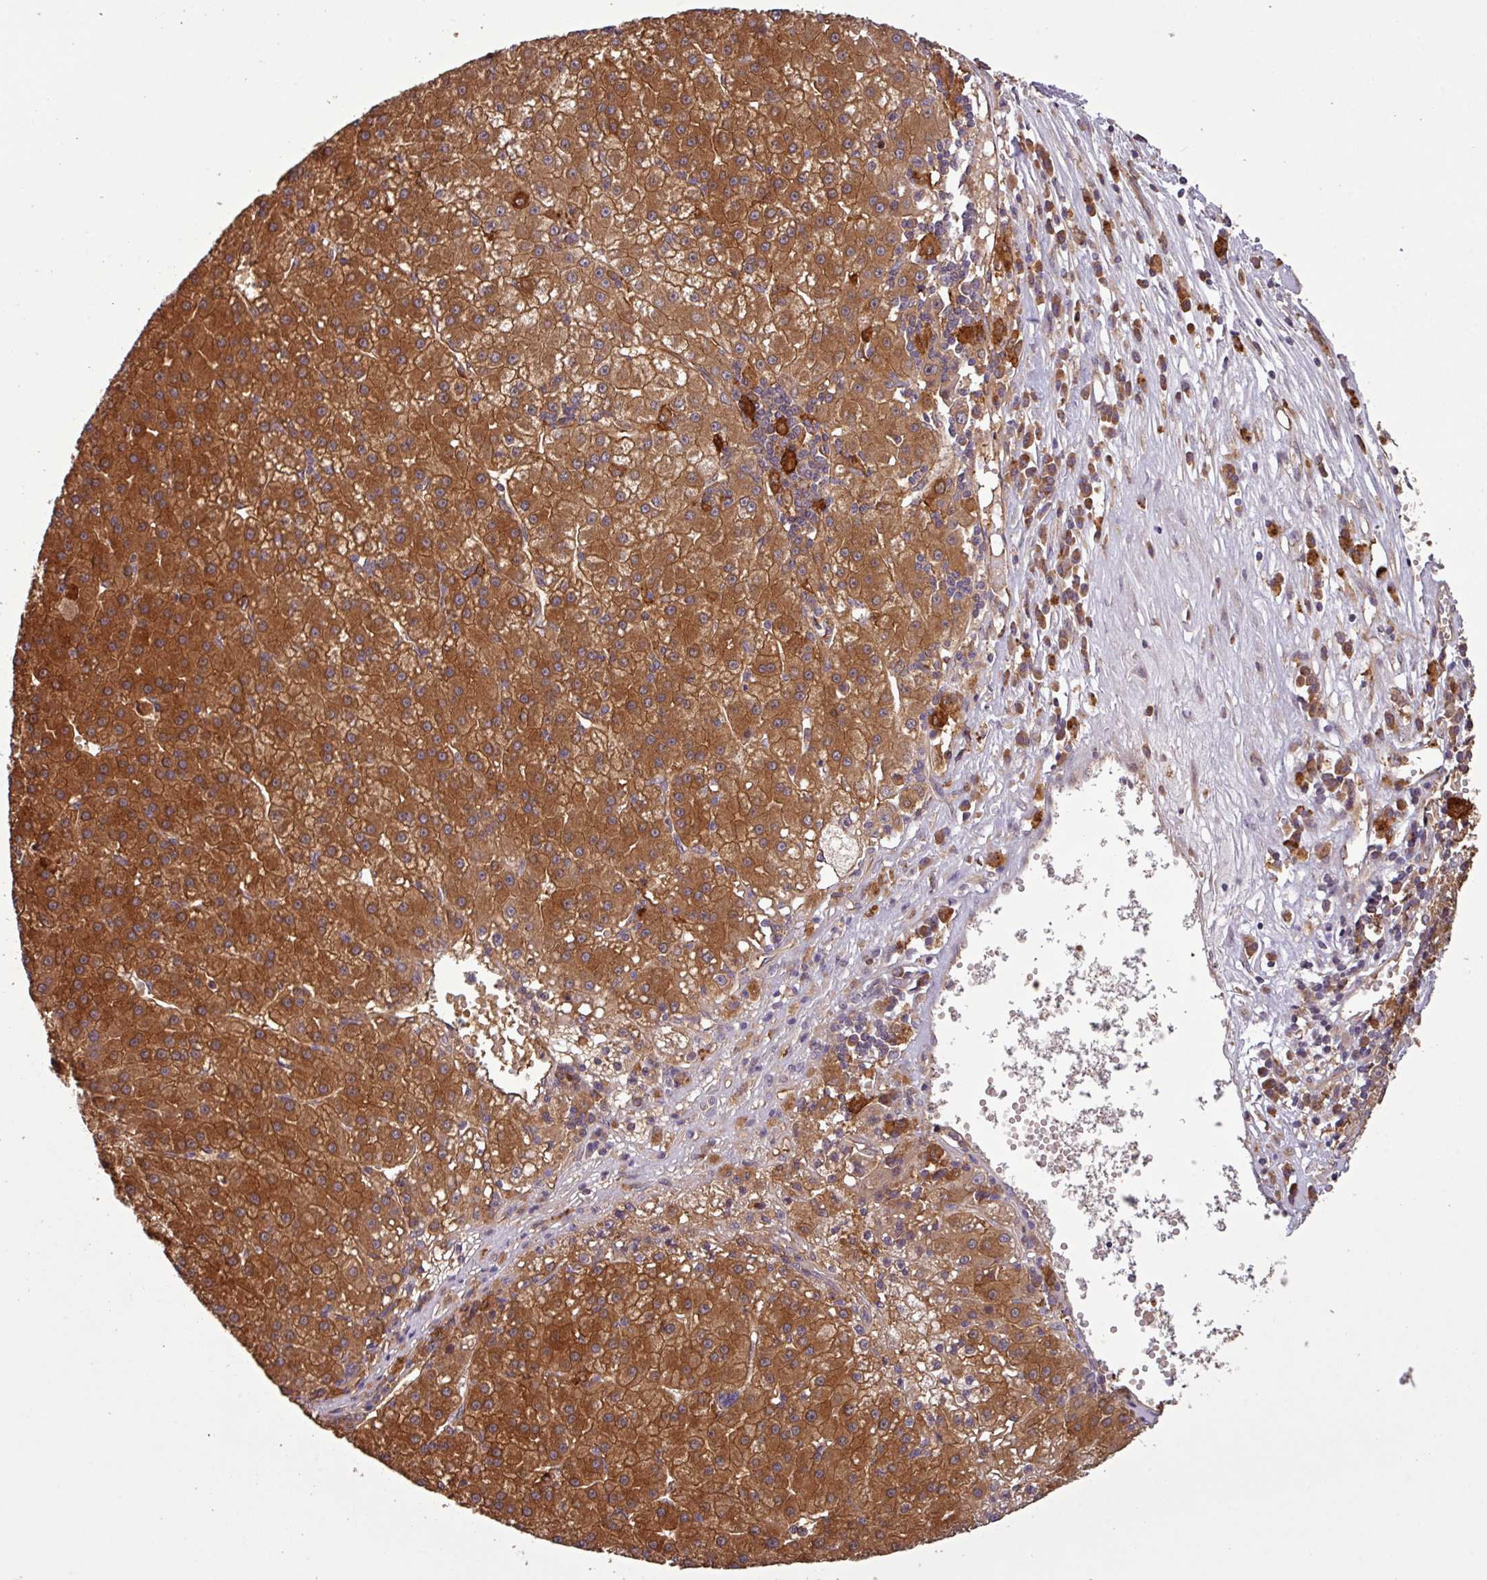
{"staining": {"intensity": "strong", "quantity": ">75%", "location": "cytoplasmic/membranous"}, "tissue": "liver cancer", "cell_type": "Tumor cells", "image_type": "cancer", "snomed": [{"axis": "morphology", "description": "Carcinoma, Hepatocellular, NOS"}, {"axis": "topography", "description": "Liver"}], "caption": "IHC (DAB) staining of human hepatocellular carcinoma (liver) reveals strong cytoplasmic/membranous protein expression in about >75% of tumor cells.", "gene": "SIRPB2", "patient": {"sex": "male", "age": 76}}